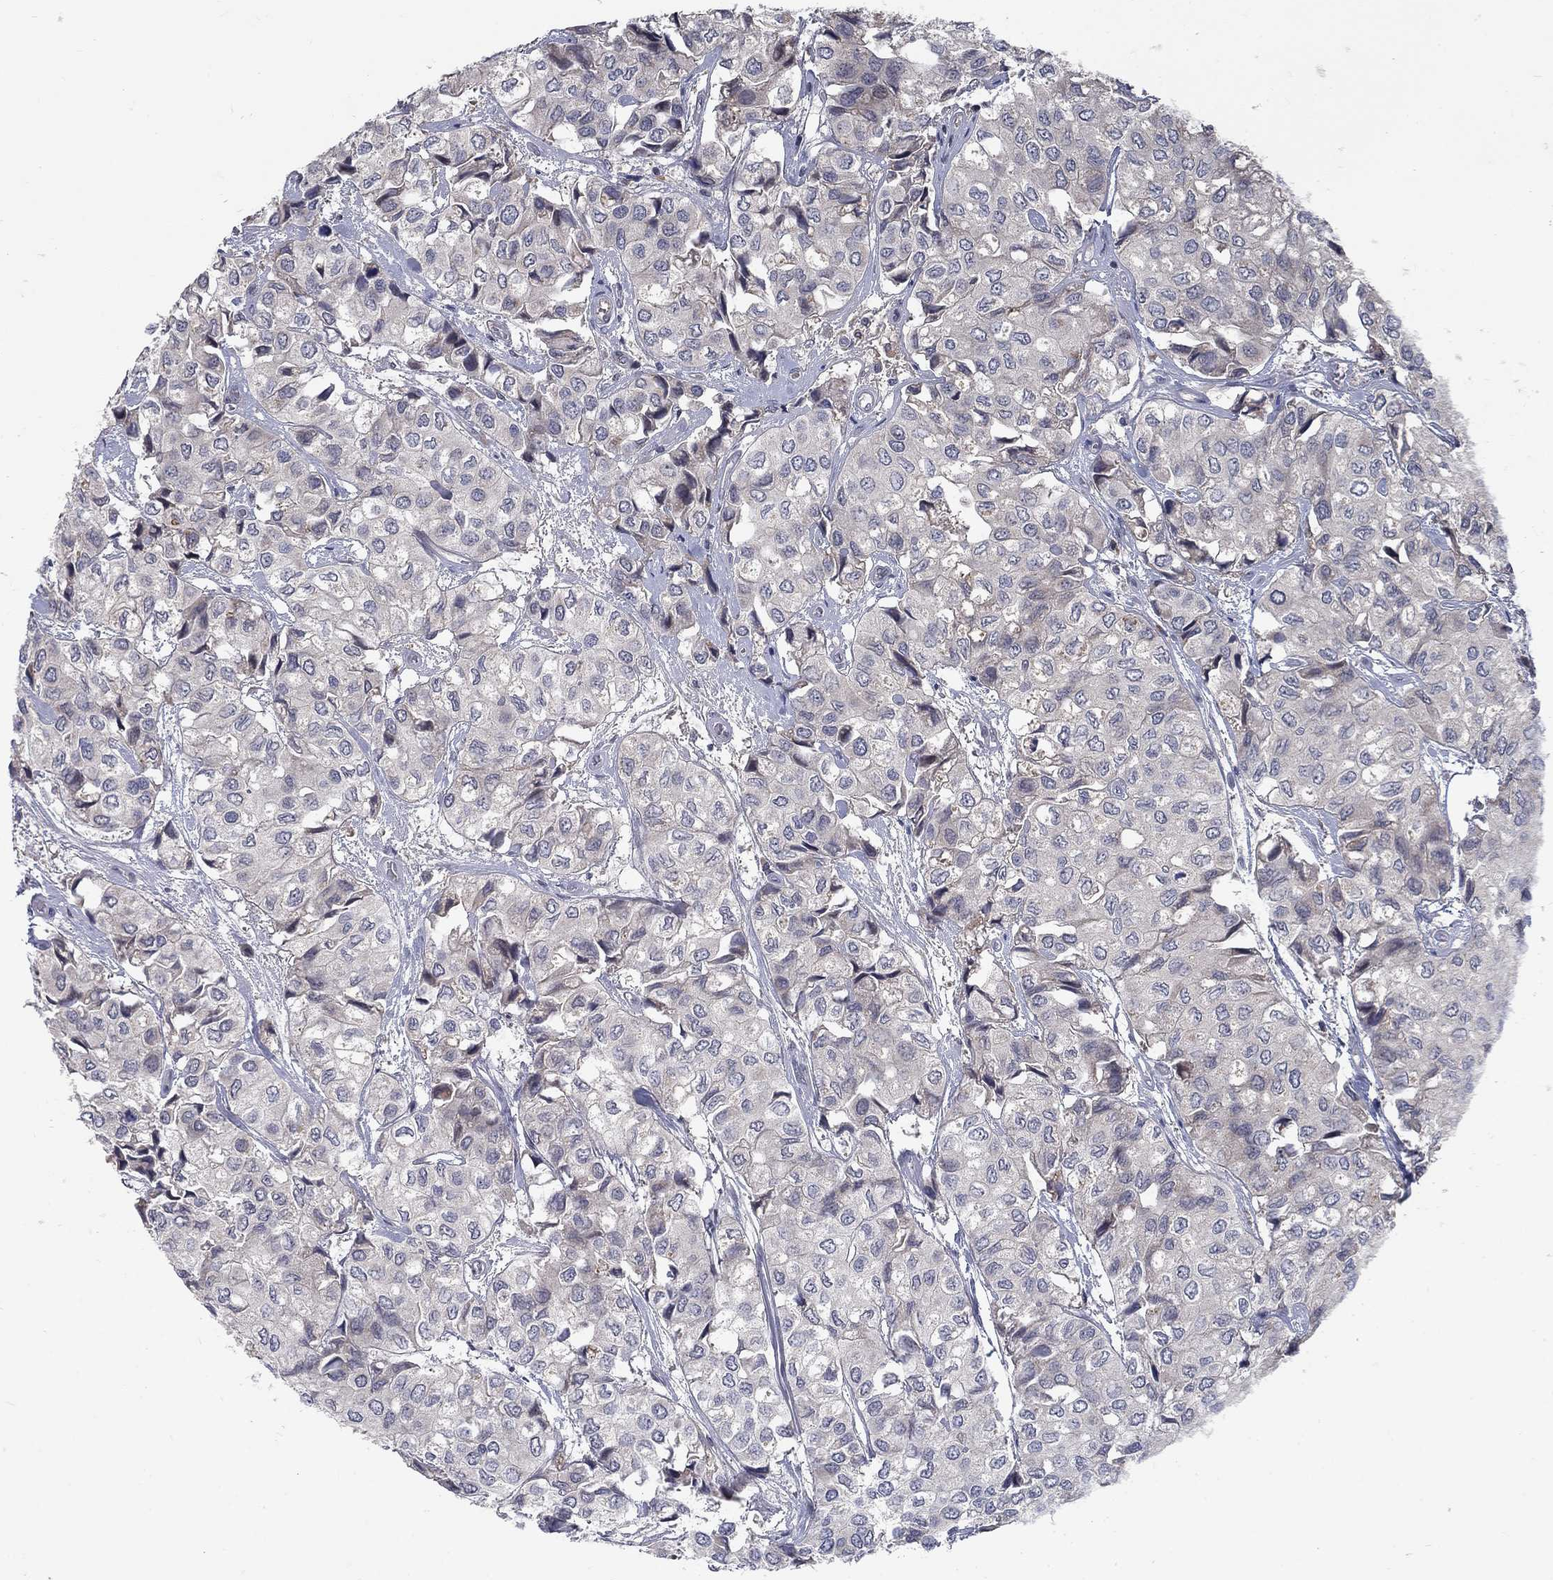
{"staining": {"intensity": "negative", "quantity": "none", "location": "none"}, "tissue": "urothelial cancer", "cell_type": "Tumor cells", "image_type": "cancer", "snomed": [{"axis": "morphology", "description": "Urothelial carcinoma, High grade"}, {"axis": "topography", "description": "Urinary bladder"}], "caption": "Protein analysis of urothelial carcinoma (high-grade) exhibits no significant positivity in tumor cells.", "gene": "FAM3B", "patient": {"sex": "male", "age": 73}}